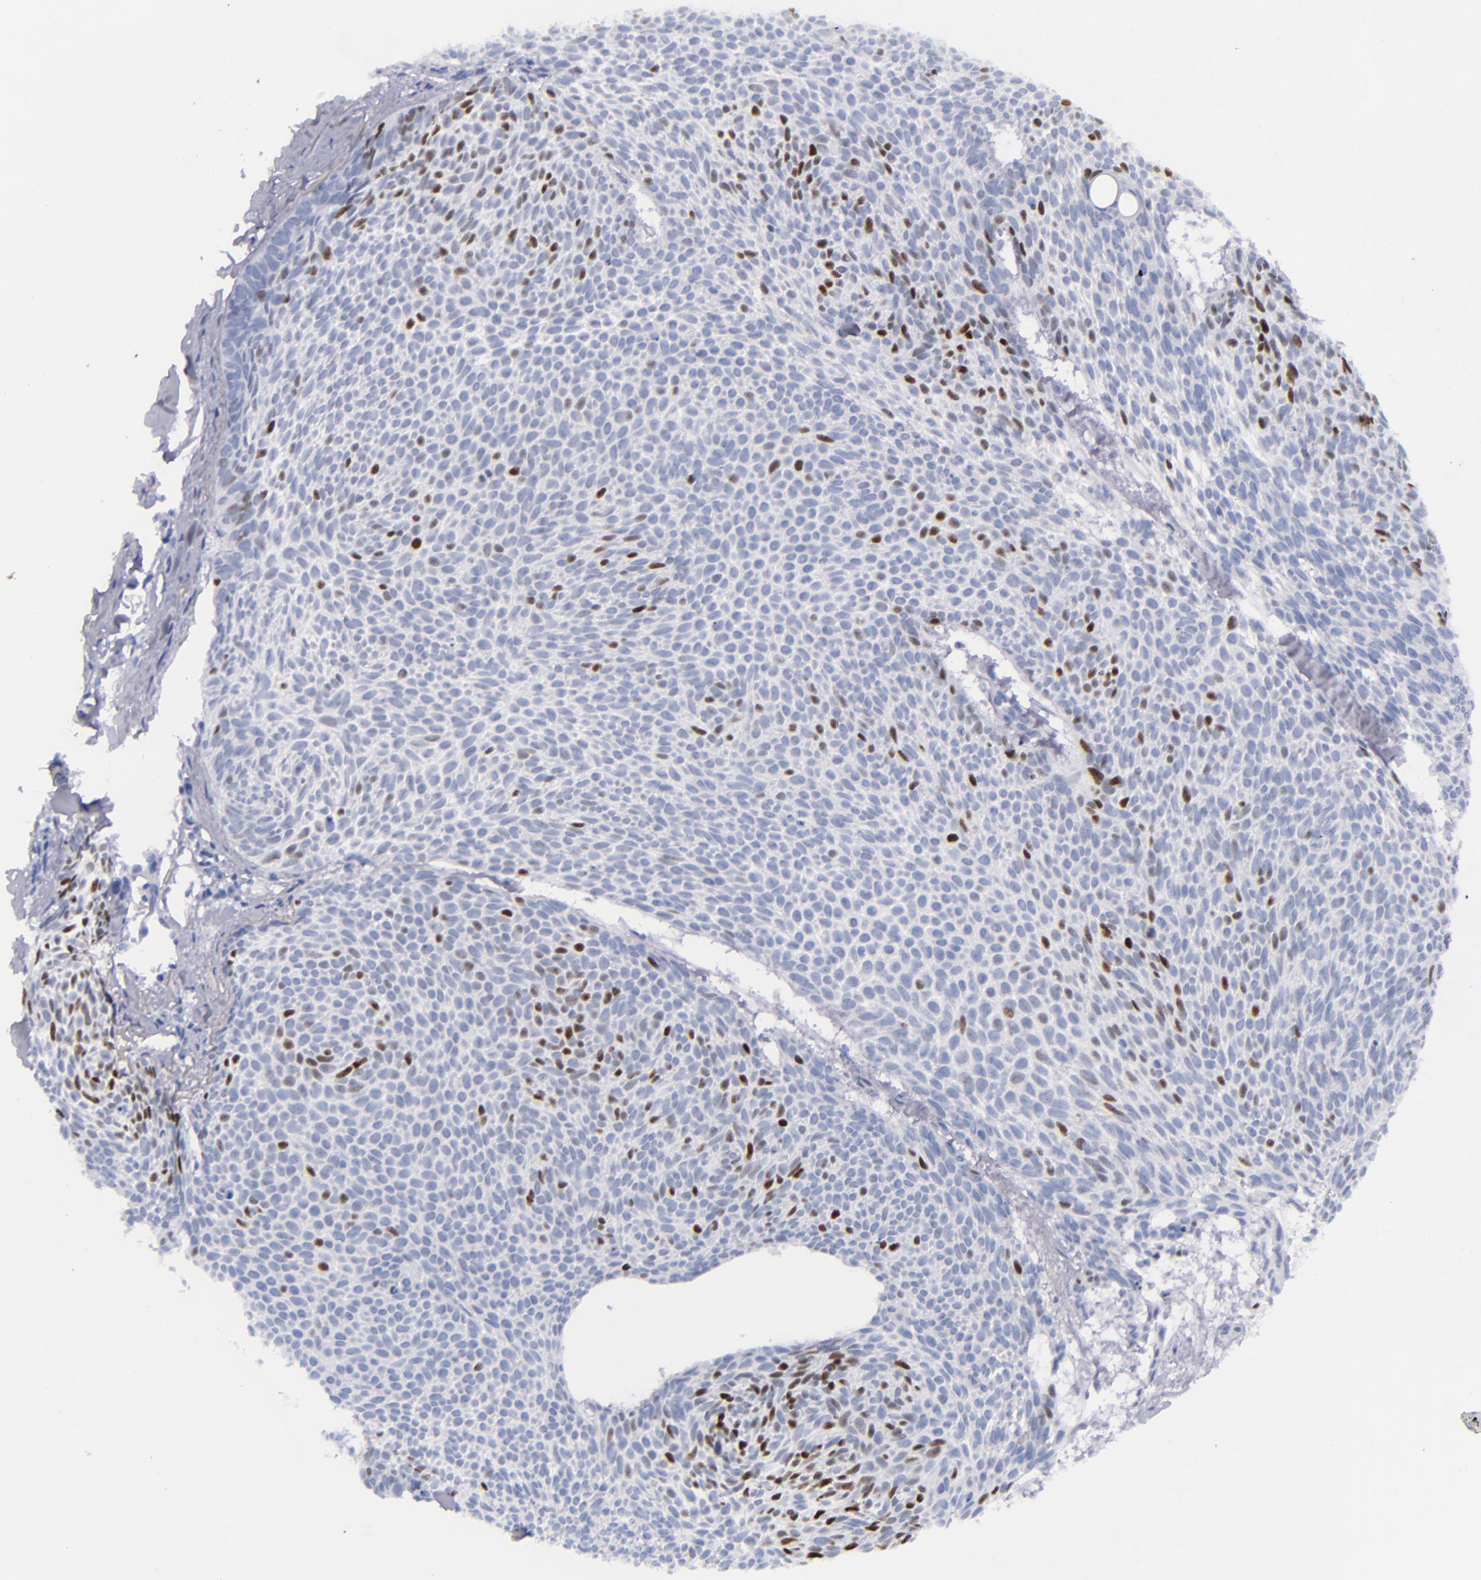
{"staining": {"intensity": "strong", "quantity": "<25%", "location": "nuclear"}, "tissue": "skin cancer", "cell_type": "Tumor cells", "image_type": "cancer", "snomed": [{"axis": "morphology", "description": "Basal cell carcinoma"}, {"axis": "topography", "description": "Skin"}], "caption": "Protein expression analysis of human skin cancer reveals strong nuclear expression in approximately <25% of tumor cells.", "gene": "MCM7", "patient": {"sex": "male", "age": 84}}